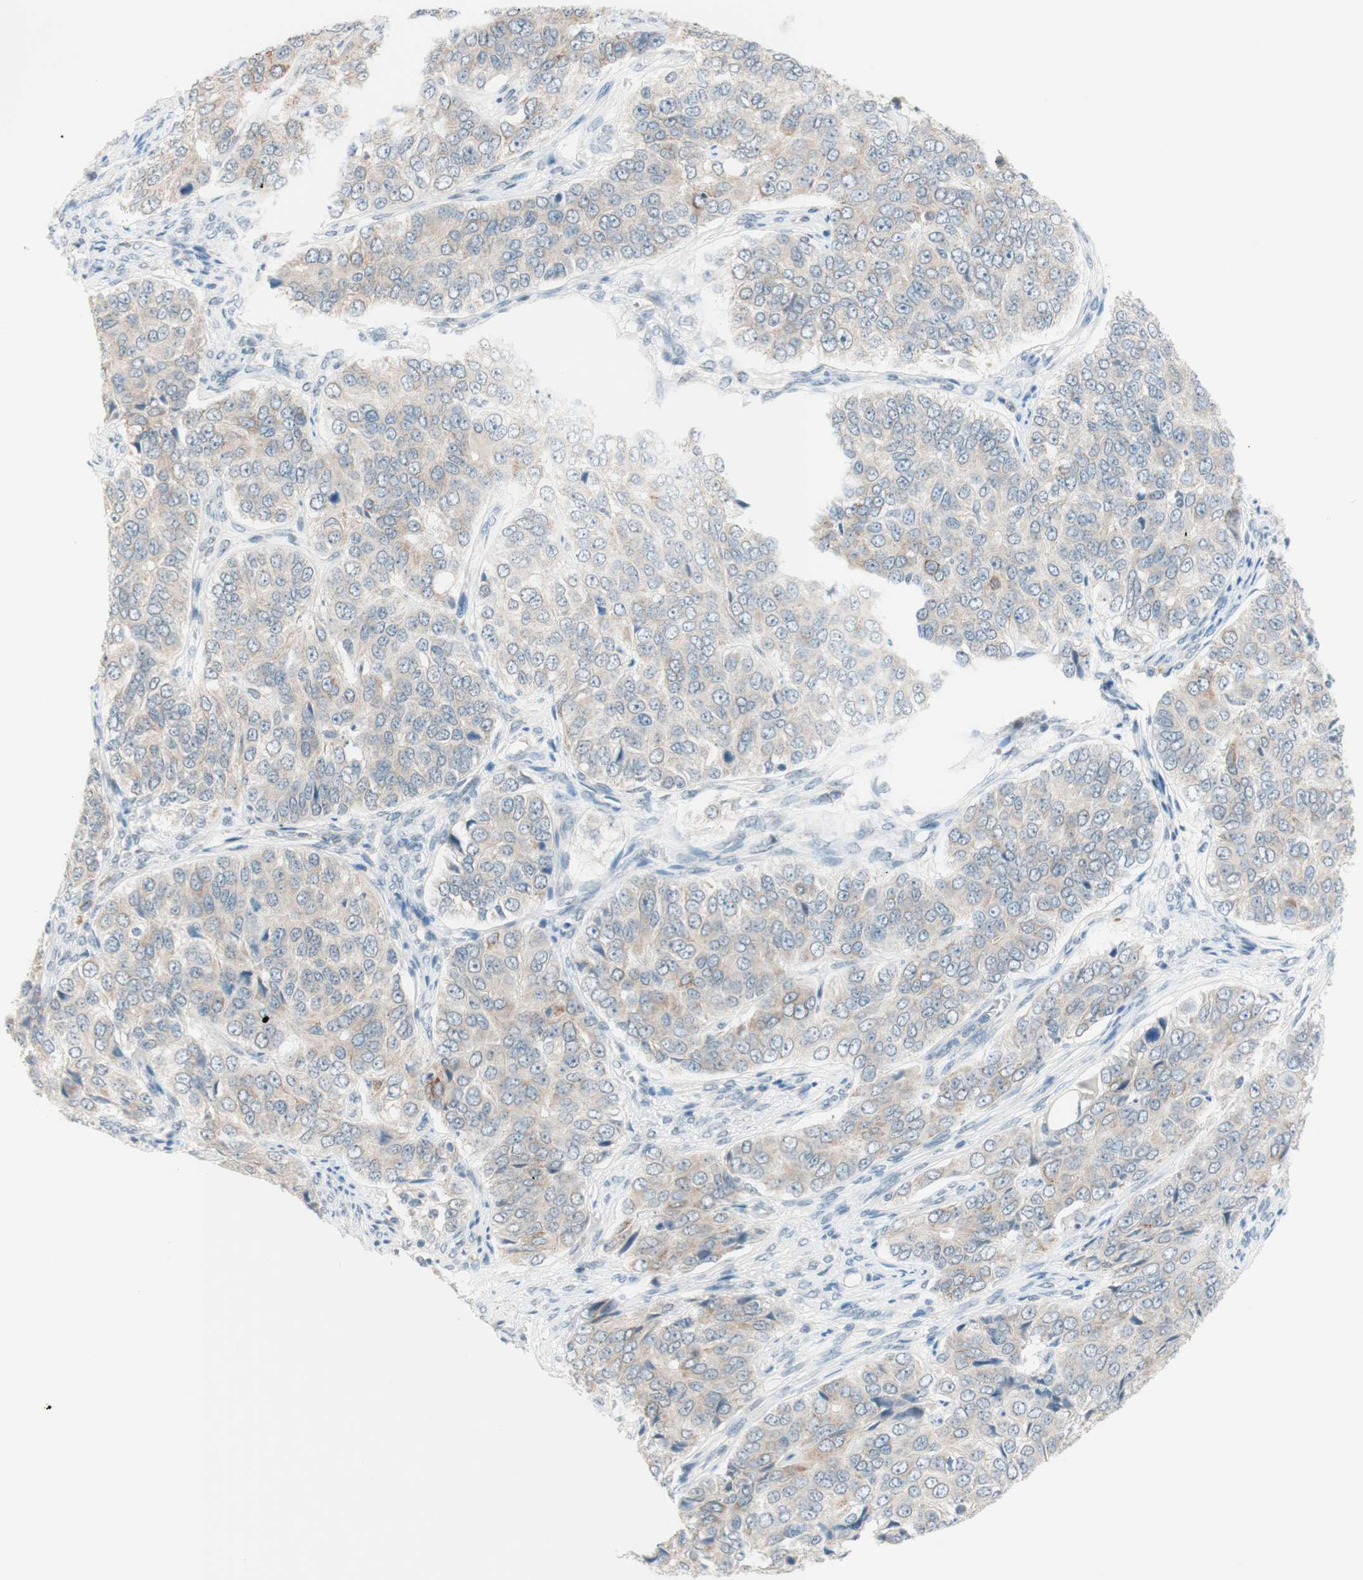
{"staining": {"intensity": "weak", "quantity": "<25%", "location": "cytoplasmic/membranous"}, "tissue": "ovarian cancer", "cell_type": "Tumor cells", "image_type": "cancer", "snomed": [{"axis": "morphology", "description": "Carcinoma, endometroid"}, {"axis": "topography", "description": "Ovary"}], "caption": "Image shows no protein expression in tumor cells of ovarian cancer (endometroid carcinoma) tissue.", "gene": "JPH1", "patient": {"sex": "female", "age": 51}}